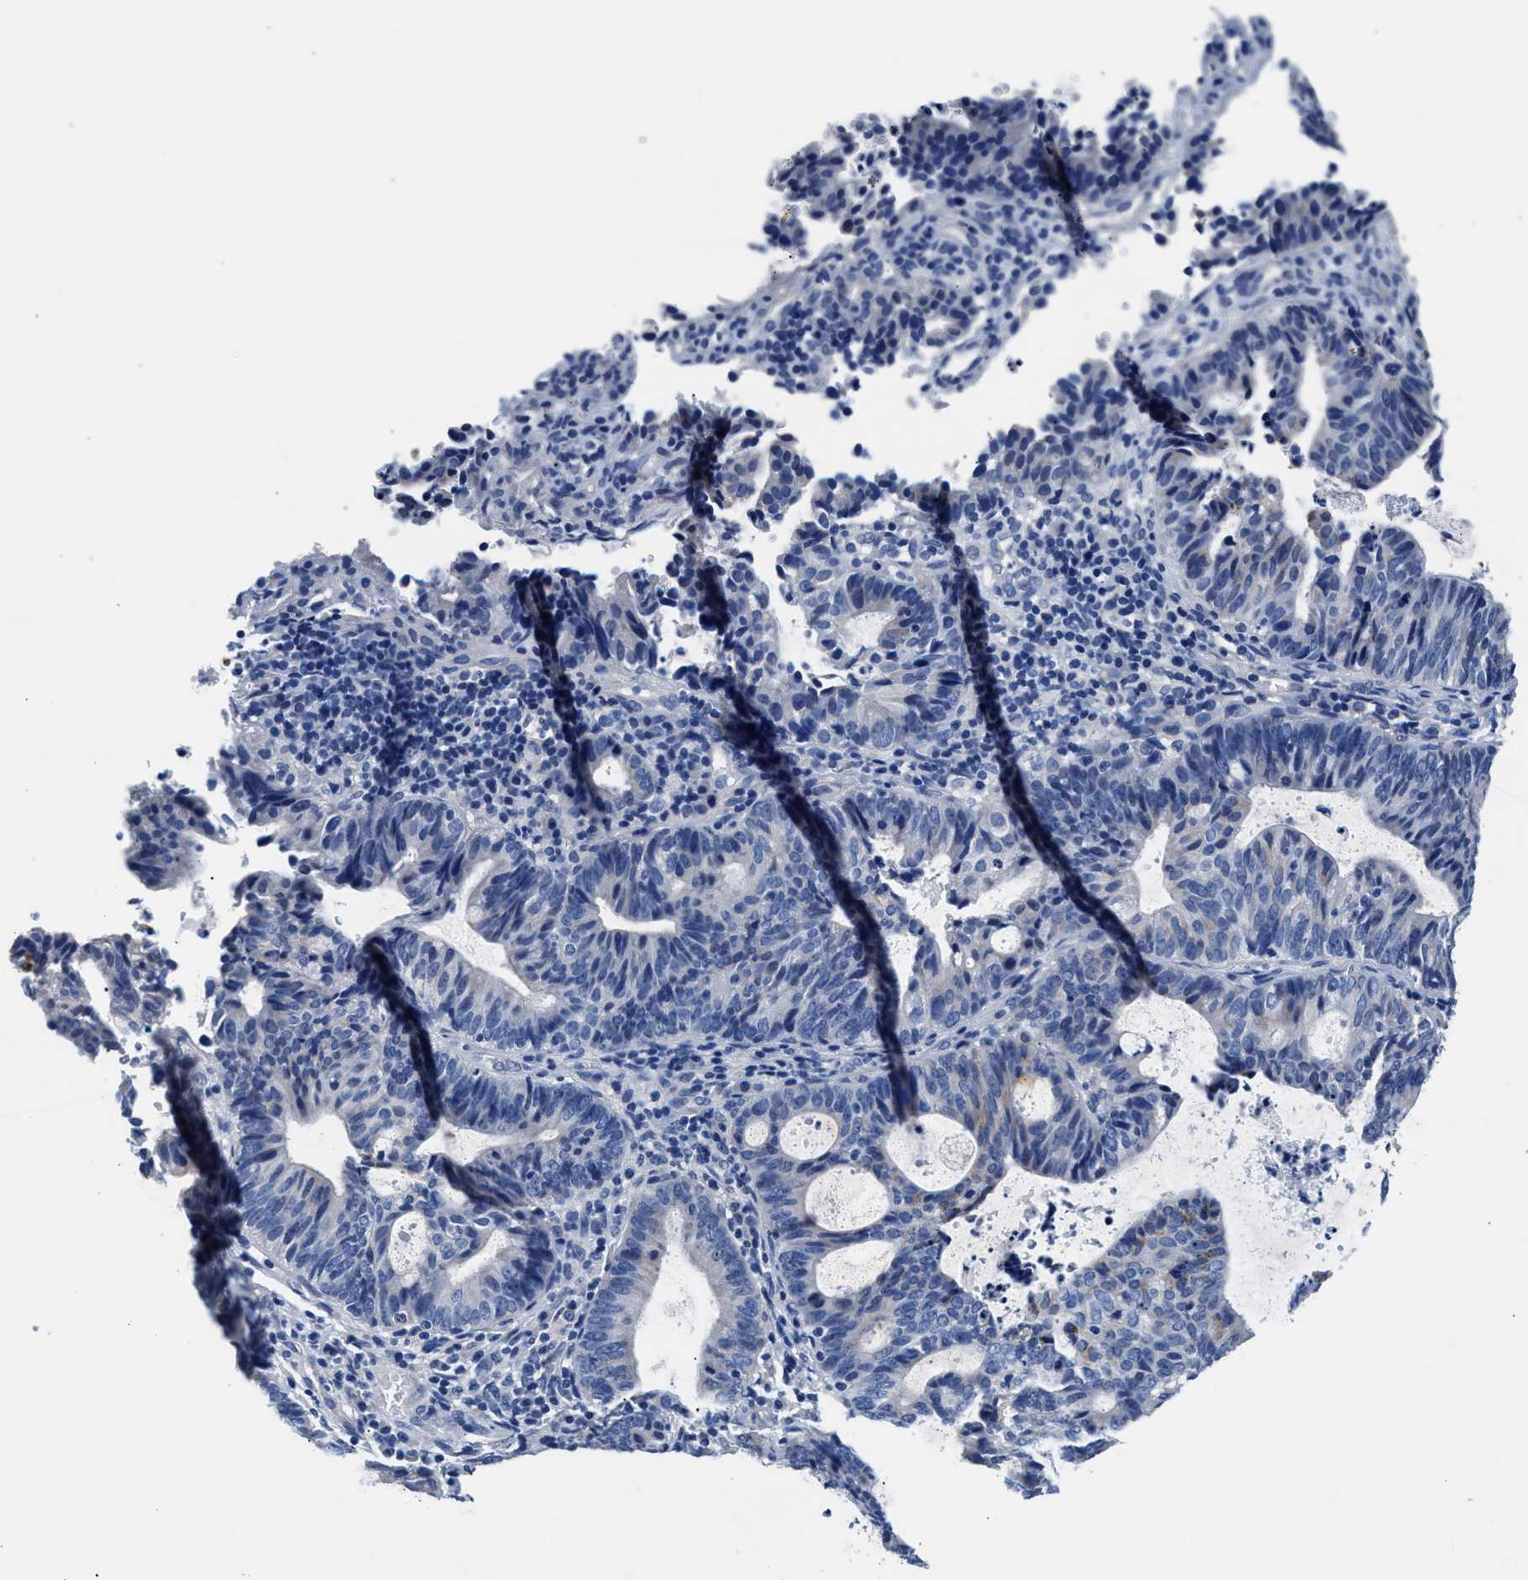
{"staining": {"intensity": "negative", "quantity": "none", "location": "none"}, "tissue": "endometrial cancer", "cell_type": "Tumor cells", "image_type": "cancer", "snomed": [{"axis": "morphology", "description": "Adenocarcinoma, NOS"}, {"axis": "topography", "description": "Uterus"}], "caption": "A histopathology image of human endometrial adenocarcinoma is negative for staining in tumor cells.", "gene": "GSTM1", "patient": {"sex": "female", "age": 83}}